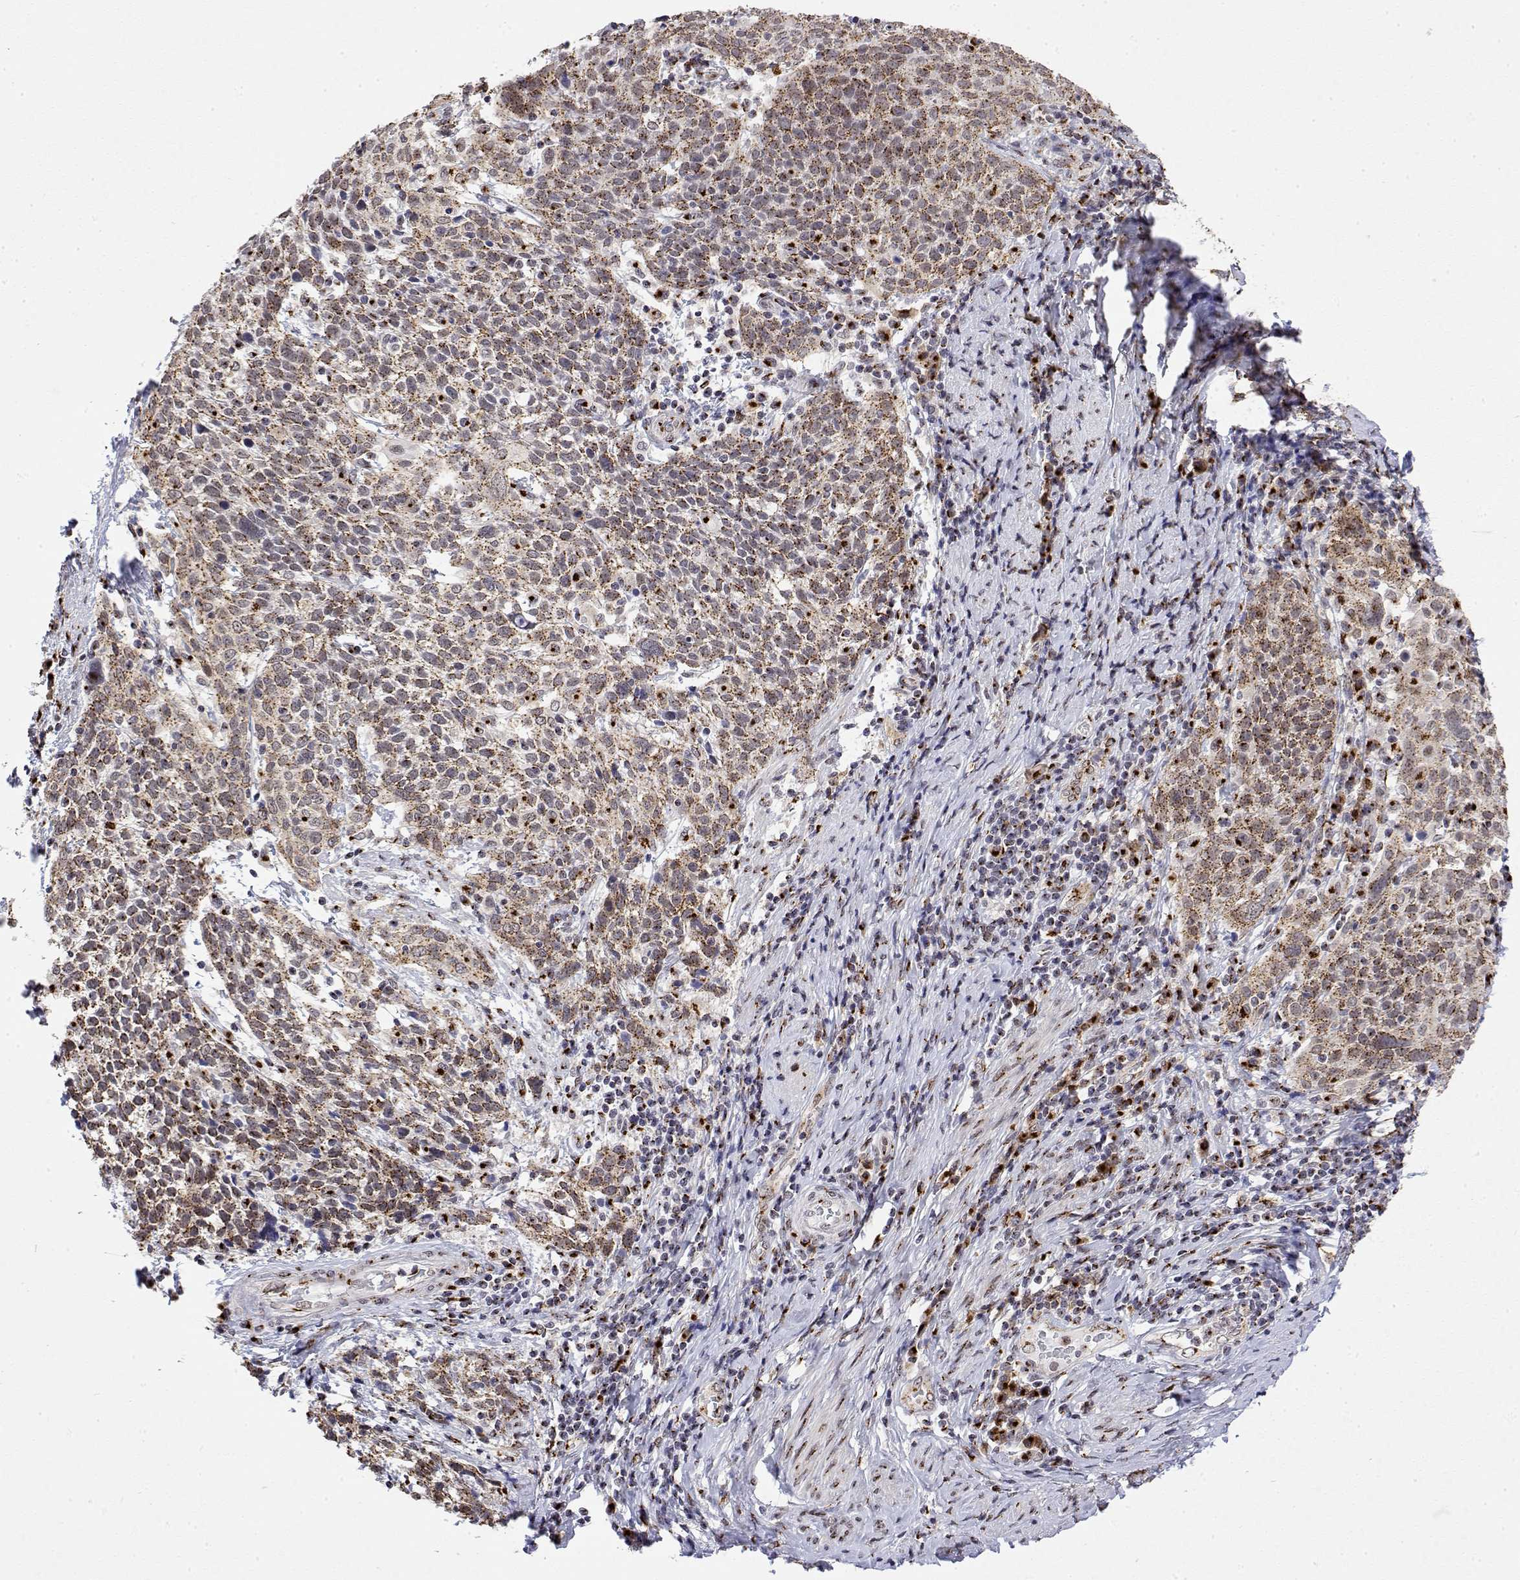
{"staining": {"intensity": "moderate", "quantity": ">75%", "location": "cytoplasmic/membranous"}, "tissue": "cervical cancer", "cell_type": "Tumor cells", "image_type": "cancer", "snomed": [{"axis": "morphology", "description": "Squamous cell carcinoma, NOS"}, {"axis": "topography", "description": "Cervix"}], "caption": "This is a micrograph of immunohistochemistry staining of squamous cell carcinoma (cervical), which shows moderate expression in the cytoplasmic/membranous of tumor cells.", "gene": "YIPF3", "patient": {"sex": "female", "age": 61}}